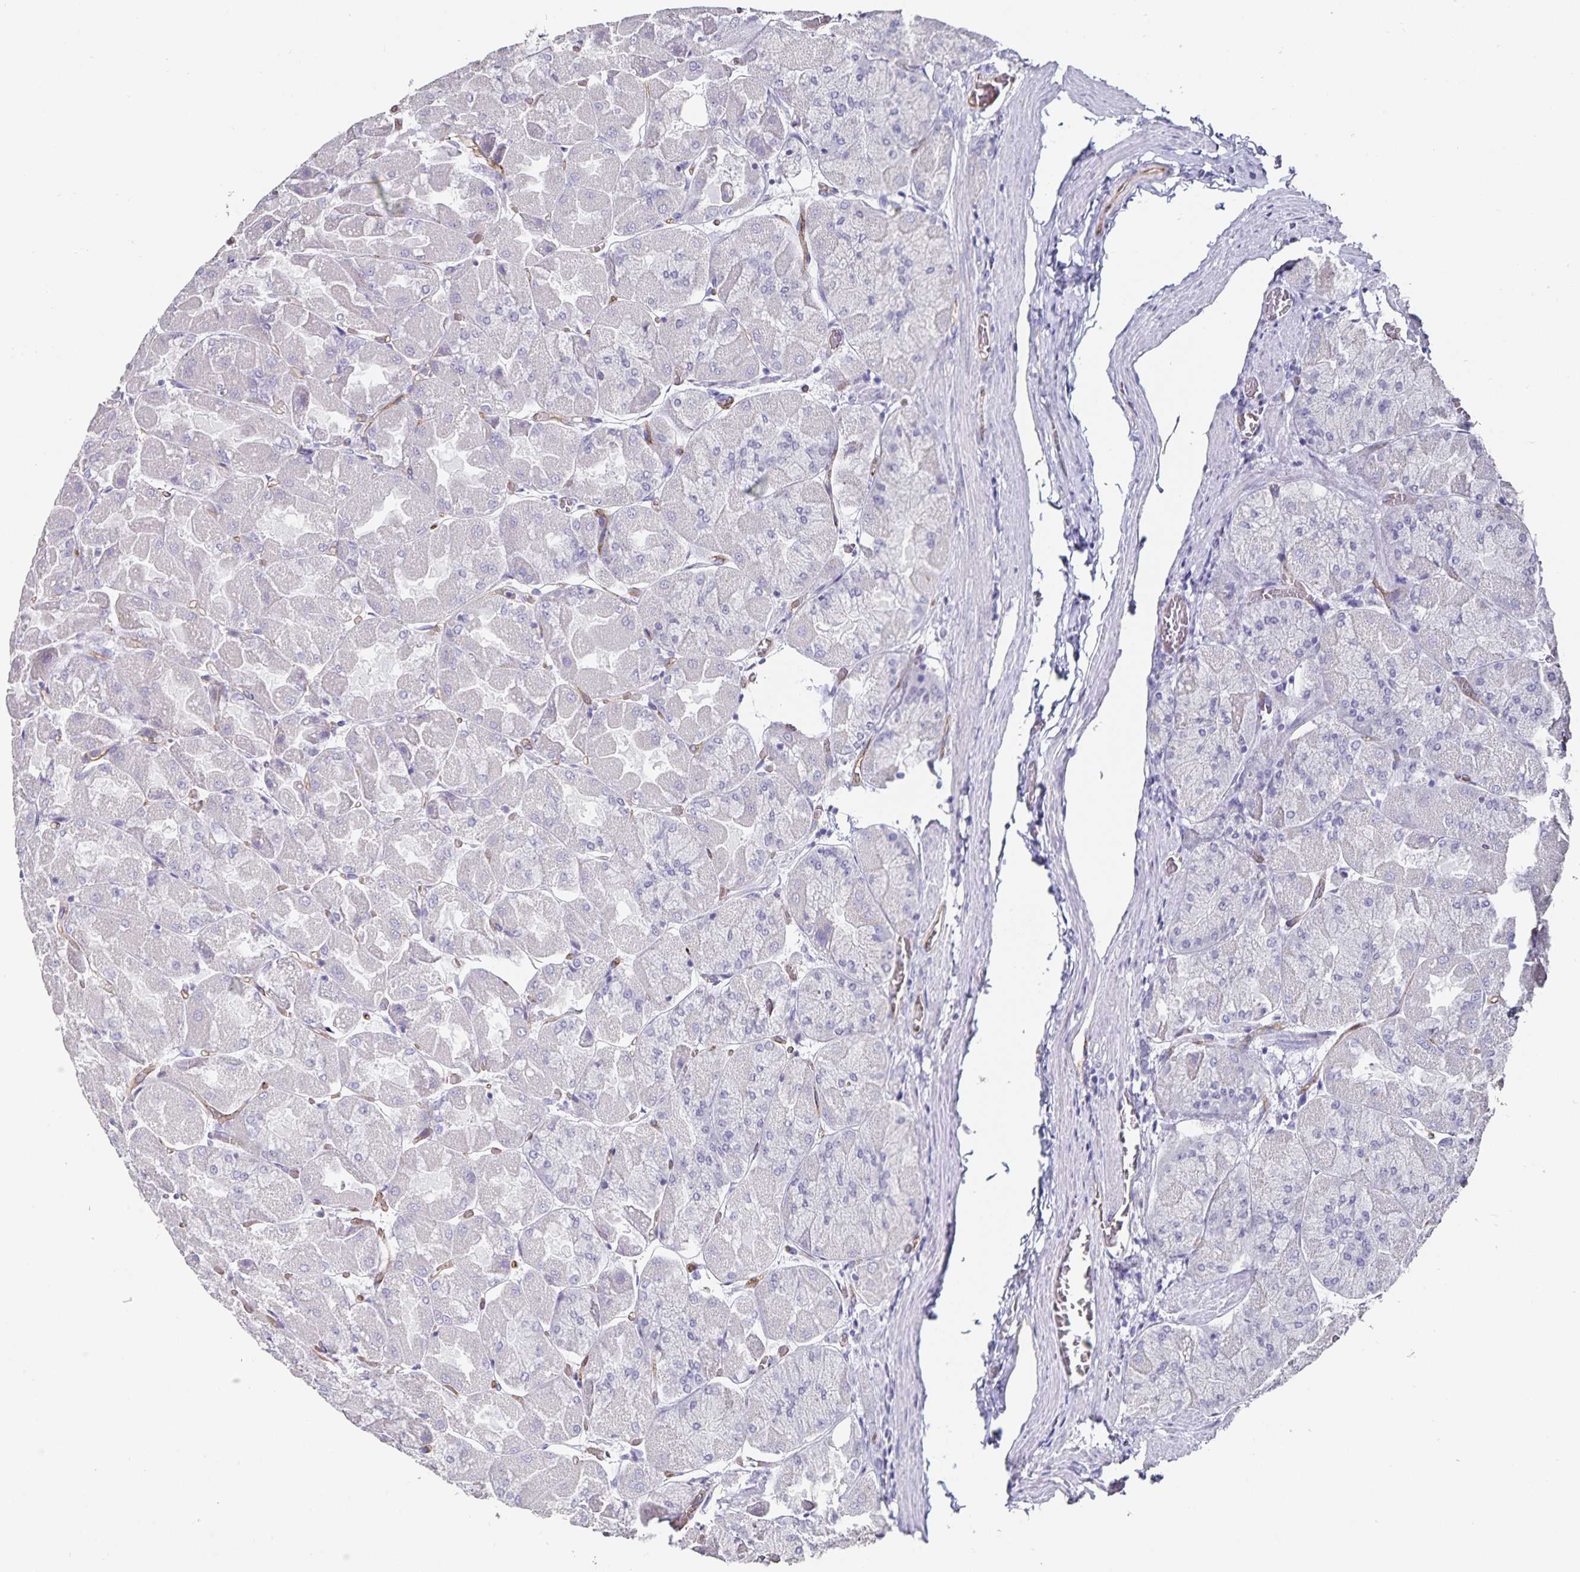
{"staining": {"intensity": "negative", "quantity": "none", "location": "none"}, "tissue": "stomach", "cell_type": "Glandular cells", "image_type": "normal", "snomed": [{"axis": "morphology", "description": "Normal tissue, NOS"}, {"axis": "topography", "description": "Stomach"}], "caption": "High power microscopy image of an immunohistochemistry micrograph of normal stomach, revealing no significant positivity in glandular cells. (DAB immunohistochemistry (IHC) visualized using brightfield microscopy, high magnification).", "gene": "PODXL", "patient": {"sex": "female", "age": 61}}